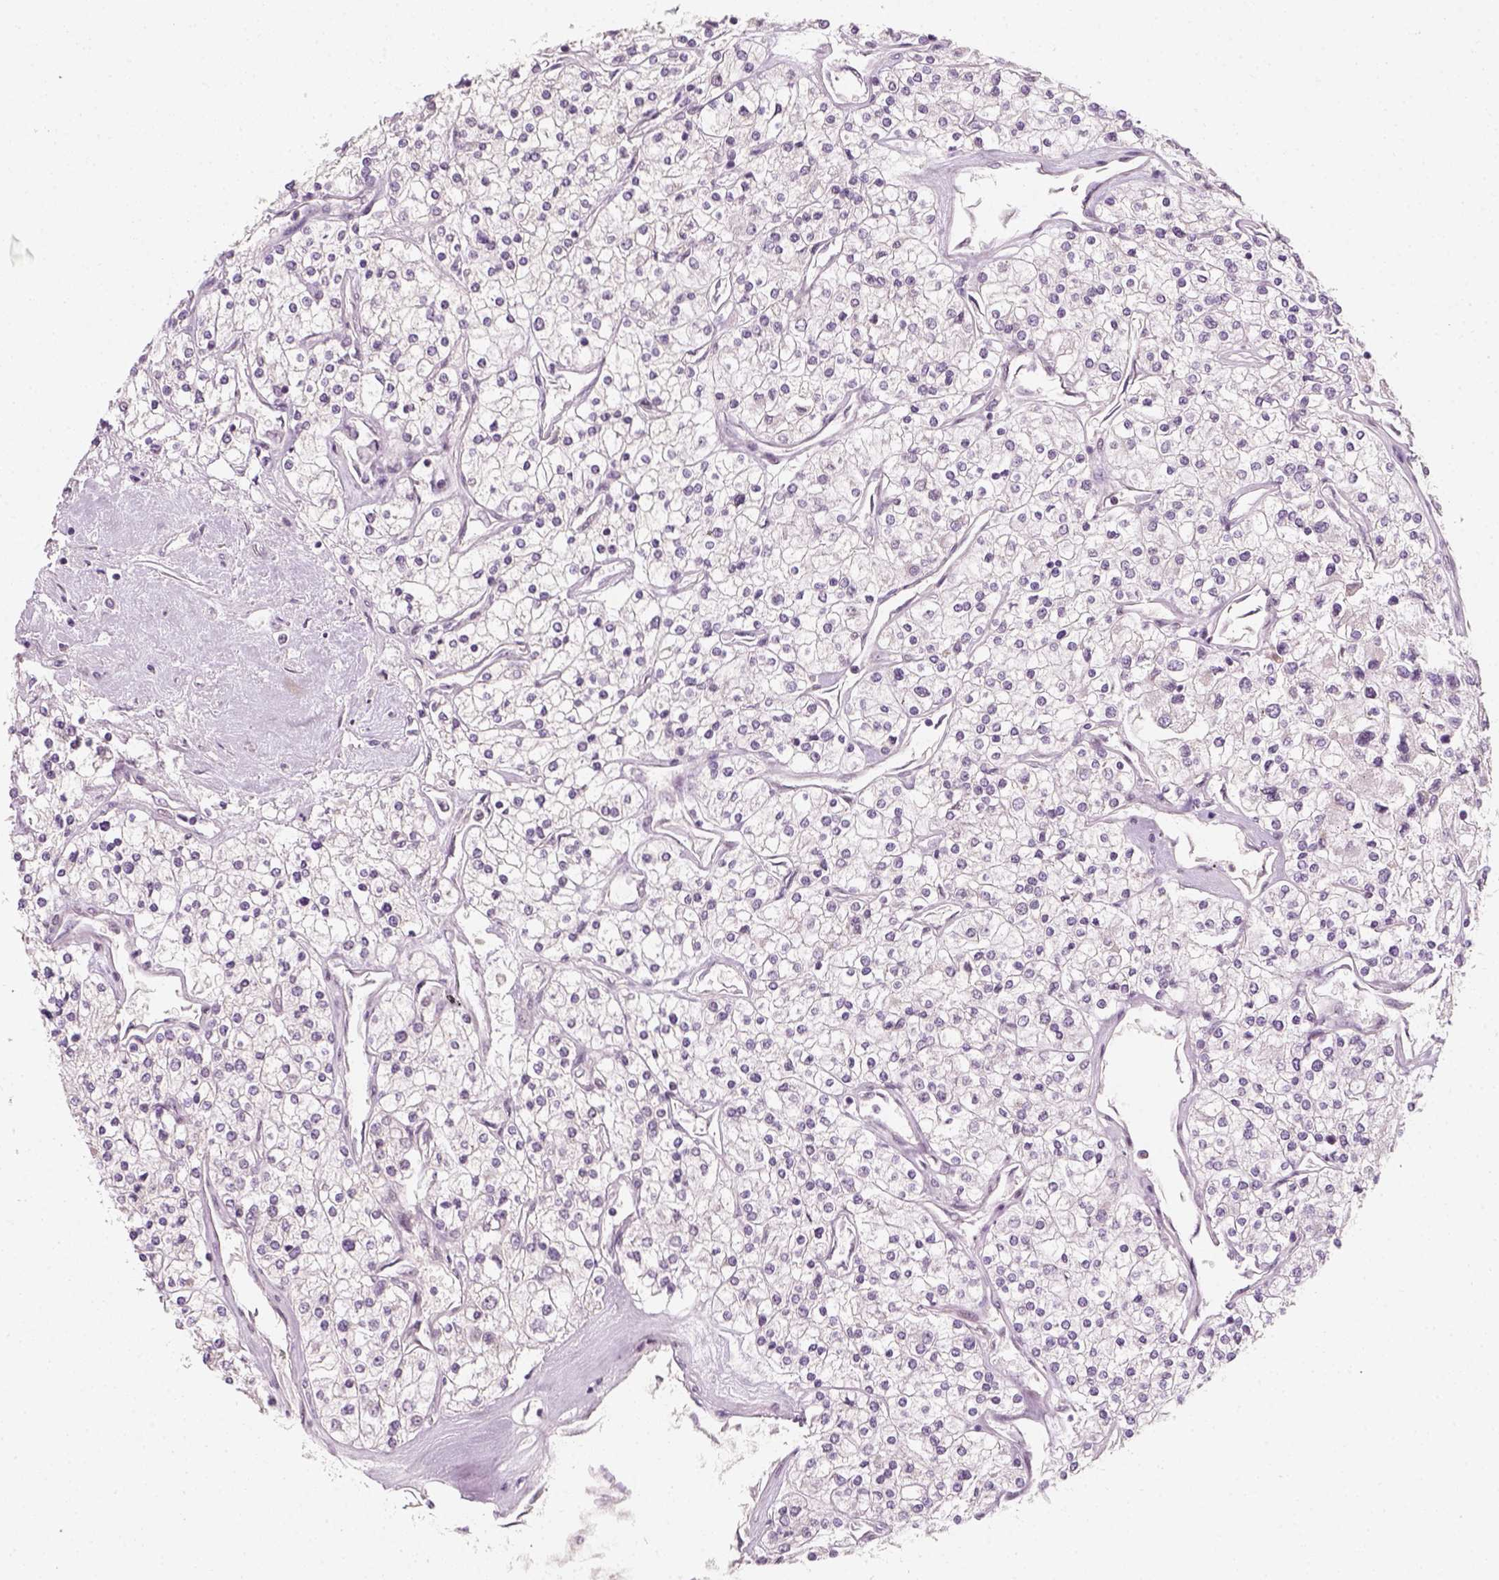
{"staining": {"intensity": "negative", "quantity": "none", "location": "none"}, "tissue": "renal cancer", "cell_type": "Tumor cells", "image_type": "cancer", "snomed": [{"axis": "morphology", "description": "Adenocarcinoma, NOS"}, {"axis": "topography", "description": "Kidney"}], "caption": "DAB (3,3'-diaminobenzidine) immunohistochemical staining of human adenocarcinoma (renal) reveals no significant positivity in tumor cells. (Immunohistochemistry (ihc), brightfield microscopy, high magnification).", "gene": "TP53", "patient": {"sex": "male", "age": 80}}